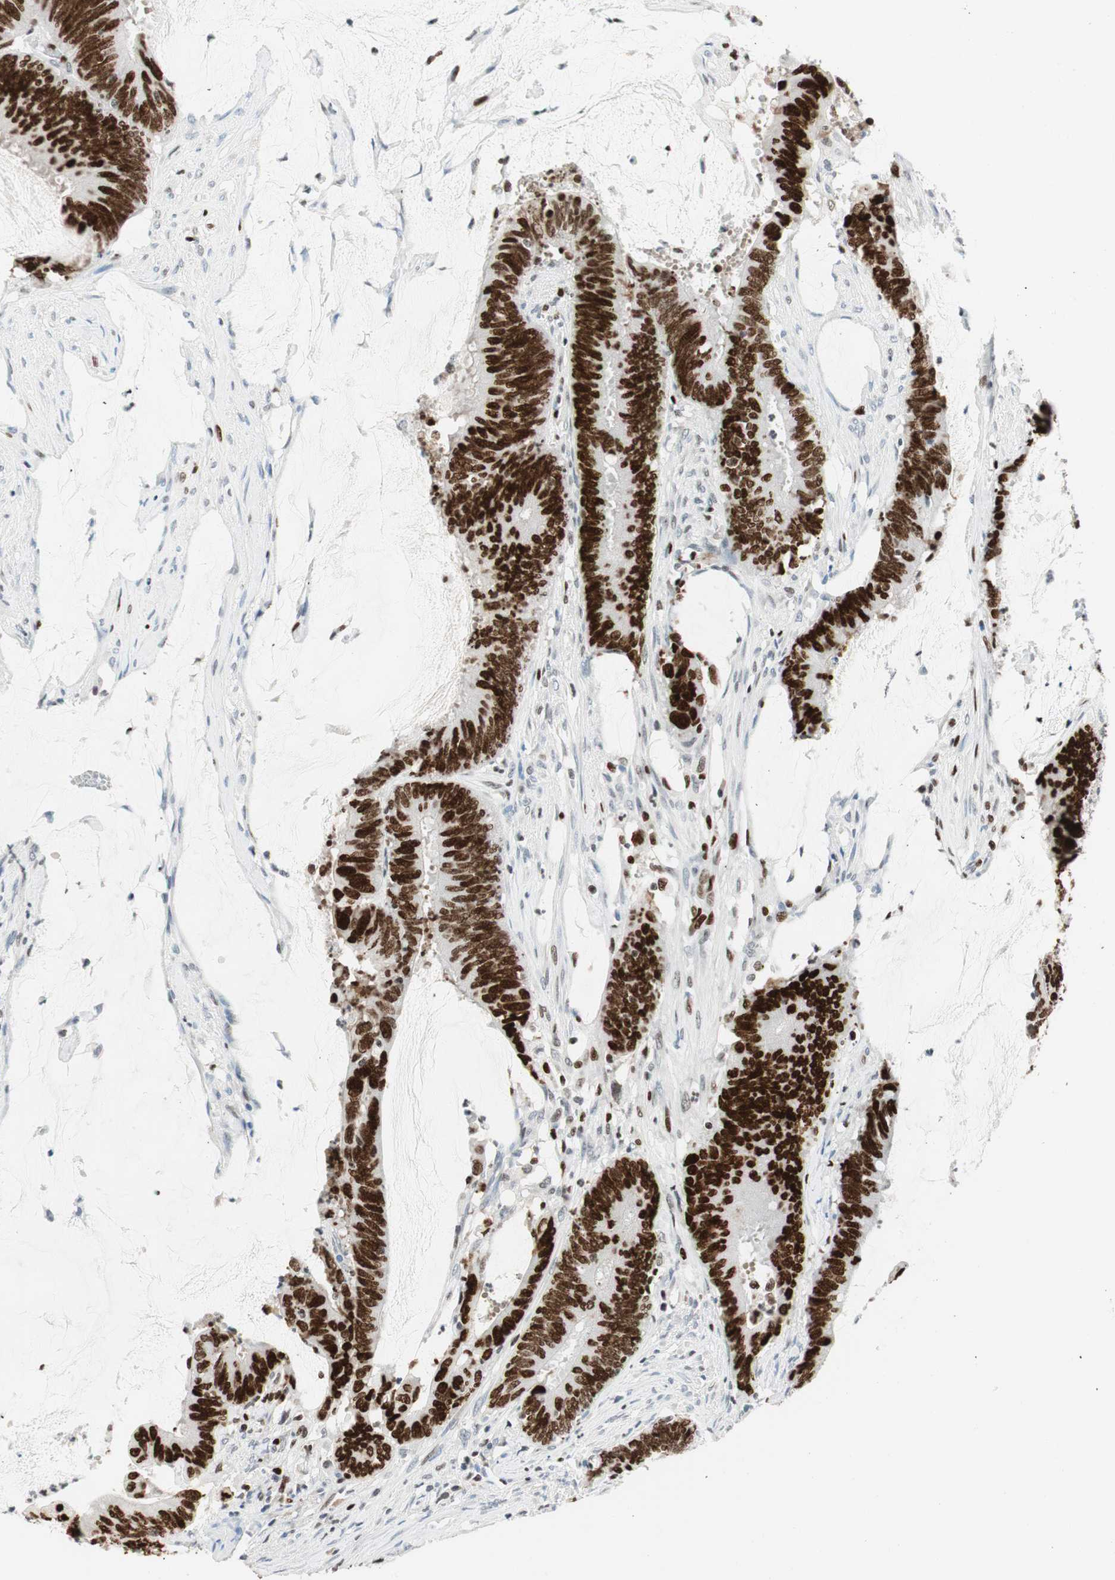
{"staining": {"intensity": "strong", "quantity": ">75%", "location": "nuclear"}, "tissue": "colorectal cancer", "cell_type": "Tumor cells", "image_type": "cancer", "snomed": [{"axis": "morphology", "description": "Adenocarcinoma, NOS"}, {"axis": "topography", "description": "Rectum"}], "caption": "Colorectal cancer stained with a brown dye displays strong nuclear positive positivity in approximately >75% of tumor cells.", "gene": "EZH2", "patient": {"sex": "female", "age": 66}}